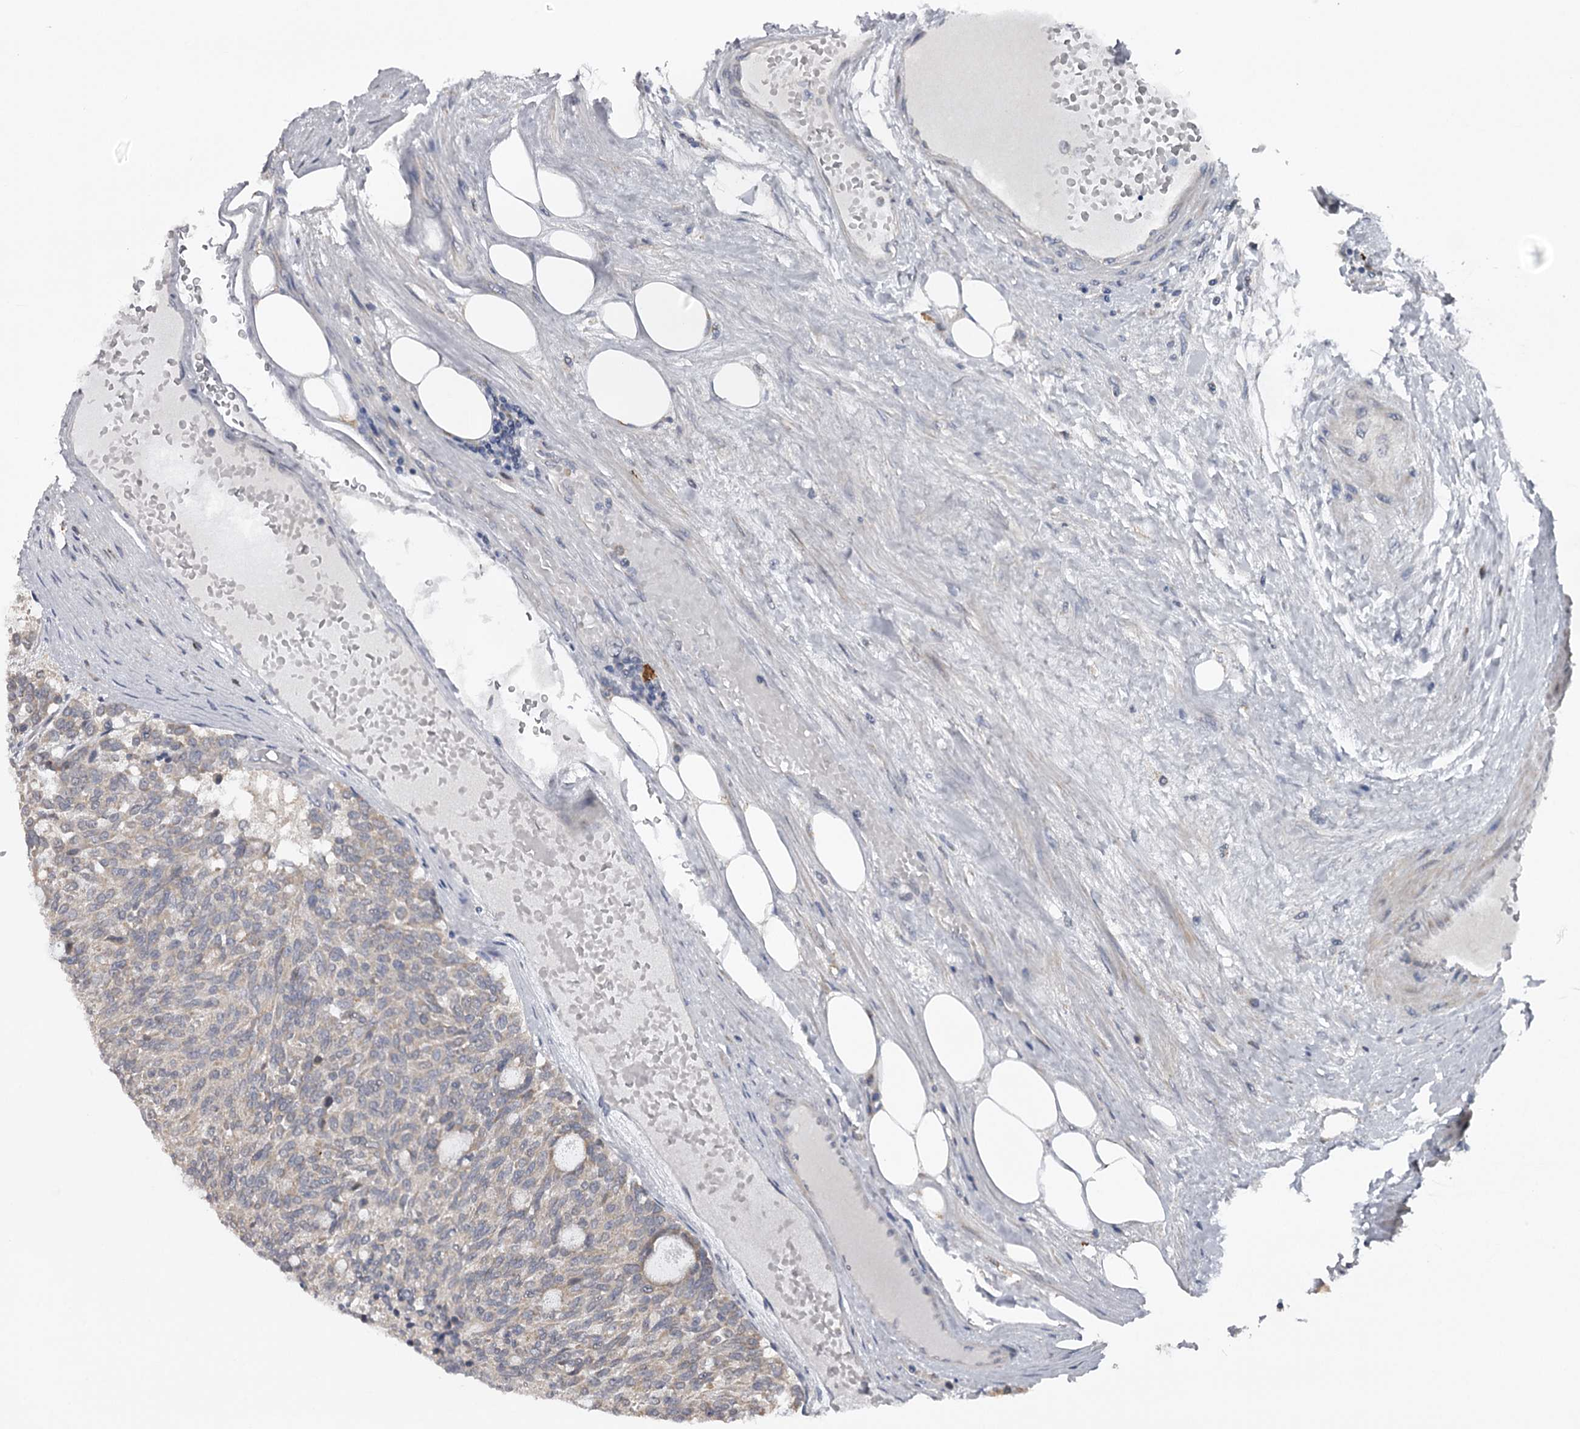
{"staining": {"intensity": "negative", "quantity": "none", "location": "none"}, "tissue": "carcinoid", "cell_type": "Tumor cells", "image_type": "cancer", "snomed": [{"axis": "morphology", "description": "Carcinoid, malignant, NOS"}, {"axis": "topography", "description": "Pancreas"}], "caption": "Tumor cells show no significant protein staining in malignant carcinoid.", "gene": "GTSF1", "patient": {"sex": "female", "age": 54}}